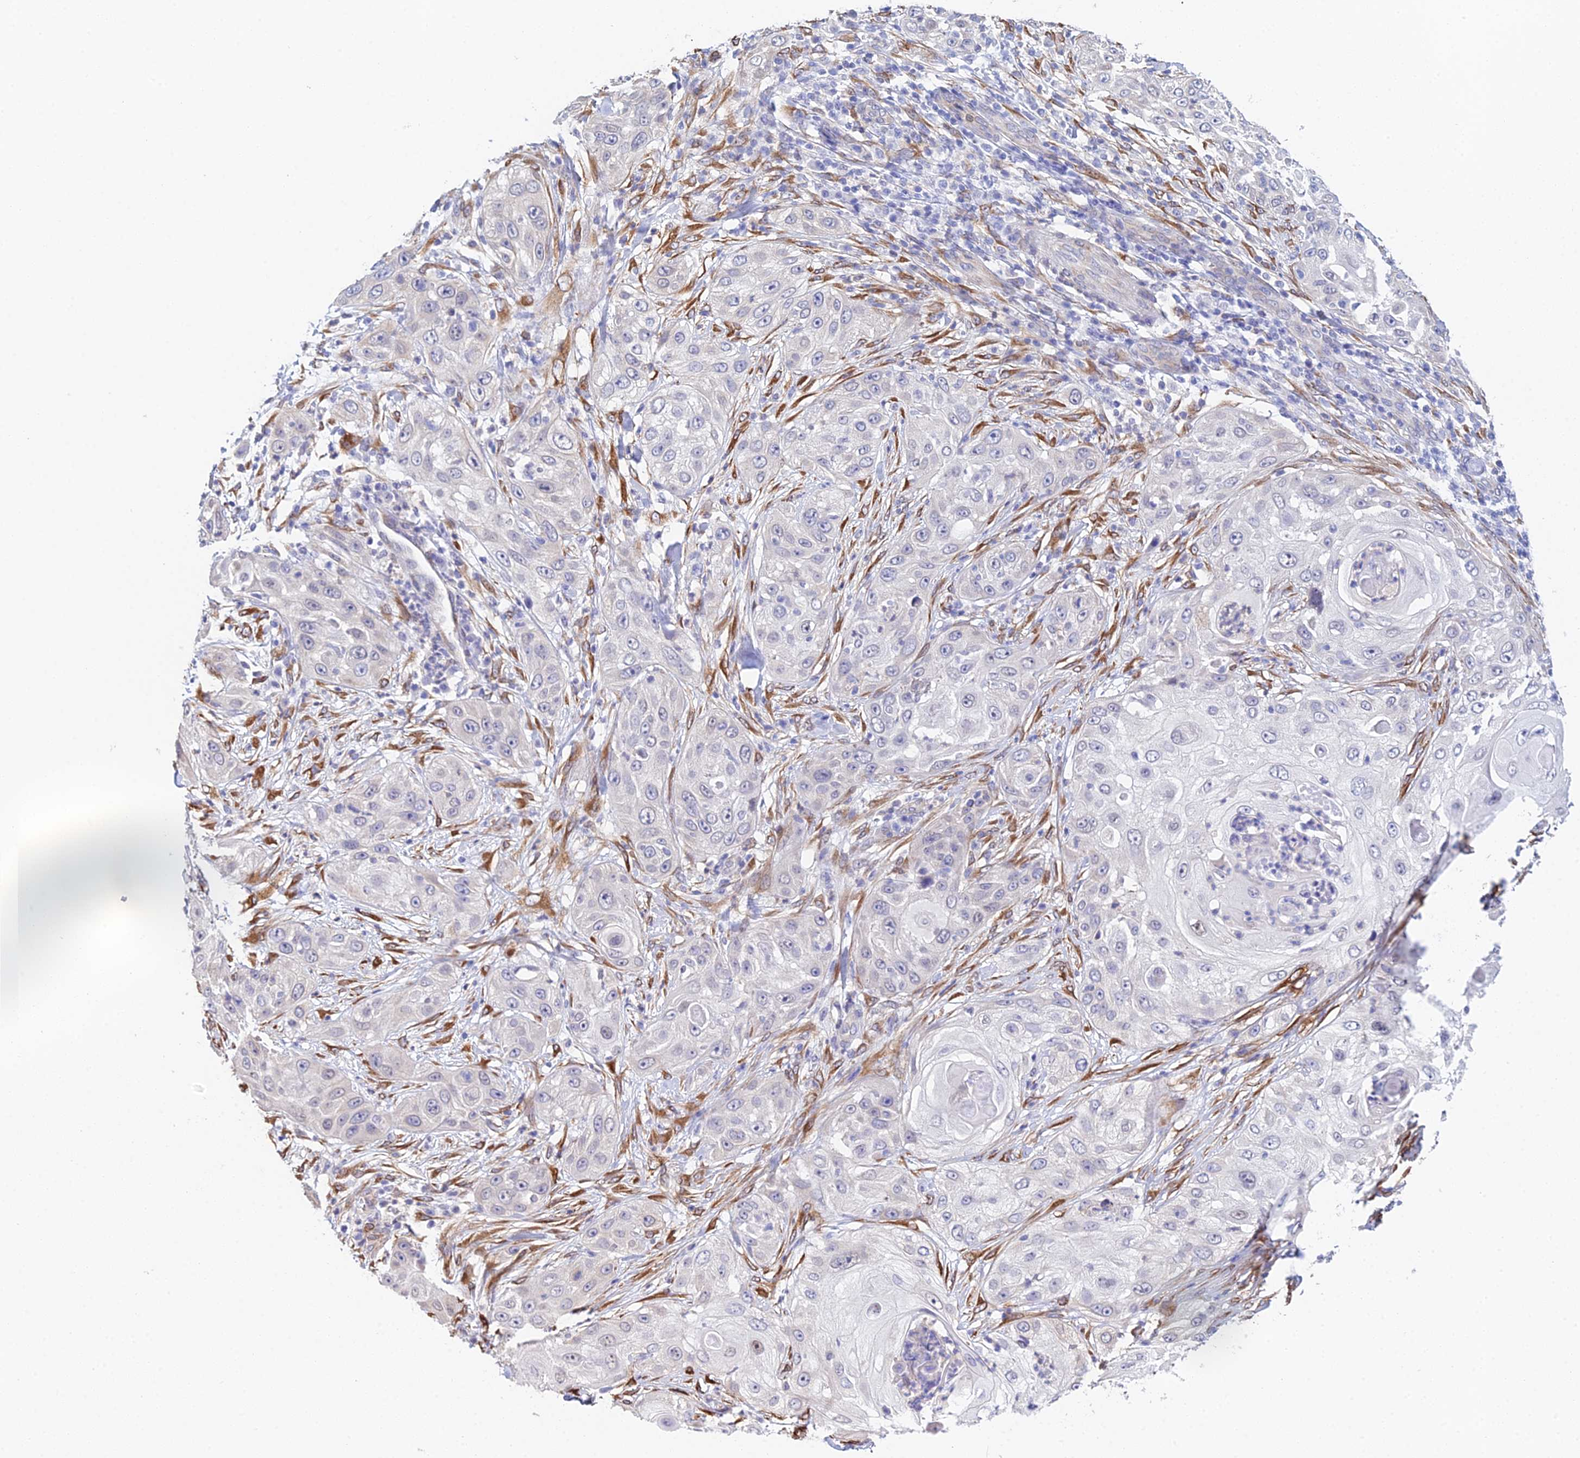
{"staining": {"intensity": "negative", "quantity": "none", "location": "none"}, "tissue": "skin cancer", "cell_type": "Tumor cells", "image_type": "cancer", "snomed": [{"axis": "morphology", "description": "Squamous cell carcinoma, NOS"}, {"axis": "topography", "description": "Skin"}], "caption": "High magnification brightfield microscopy of skin cancer (squamous cell carcinoma) stained with DAB (3,3'-diaminobenzidine) (brown) and counterstained with hematoxylin (blue): tumor cells show no significant positivity.", "gene": "MXRA7", "patient": {"sex": "female", "age": 44}}